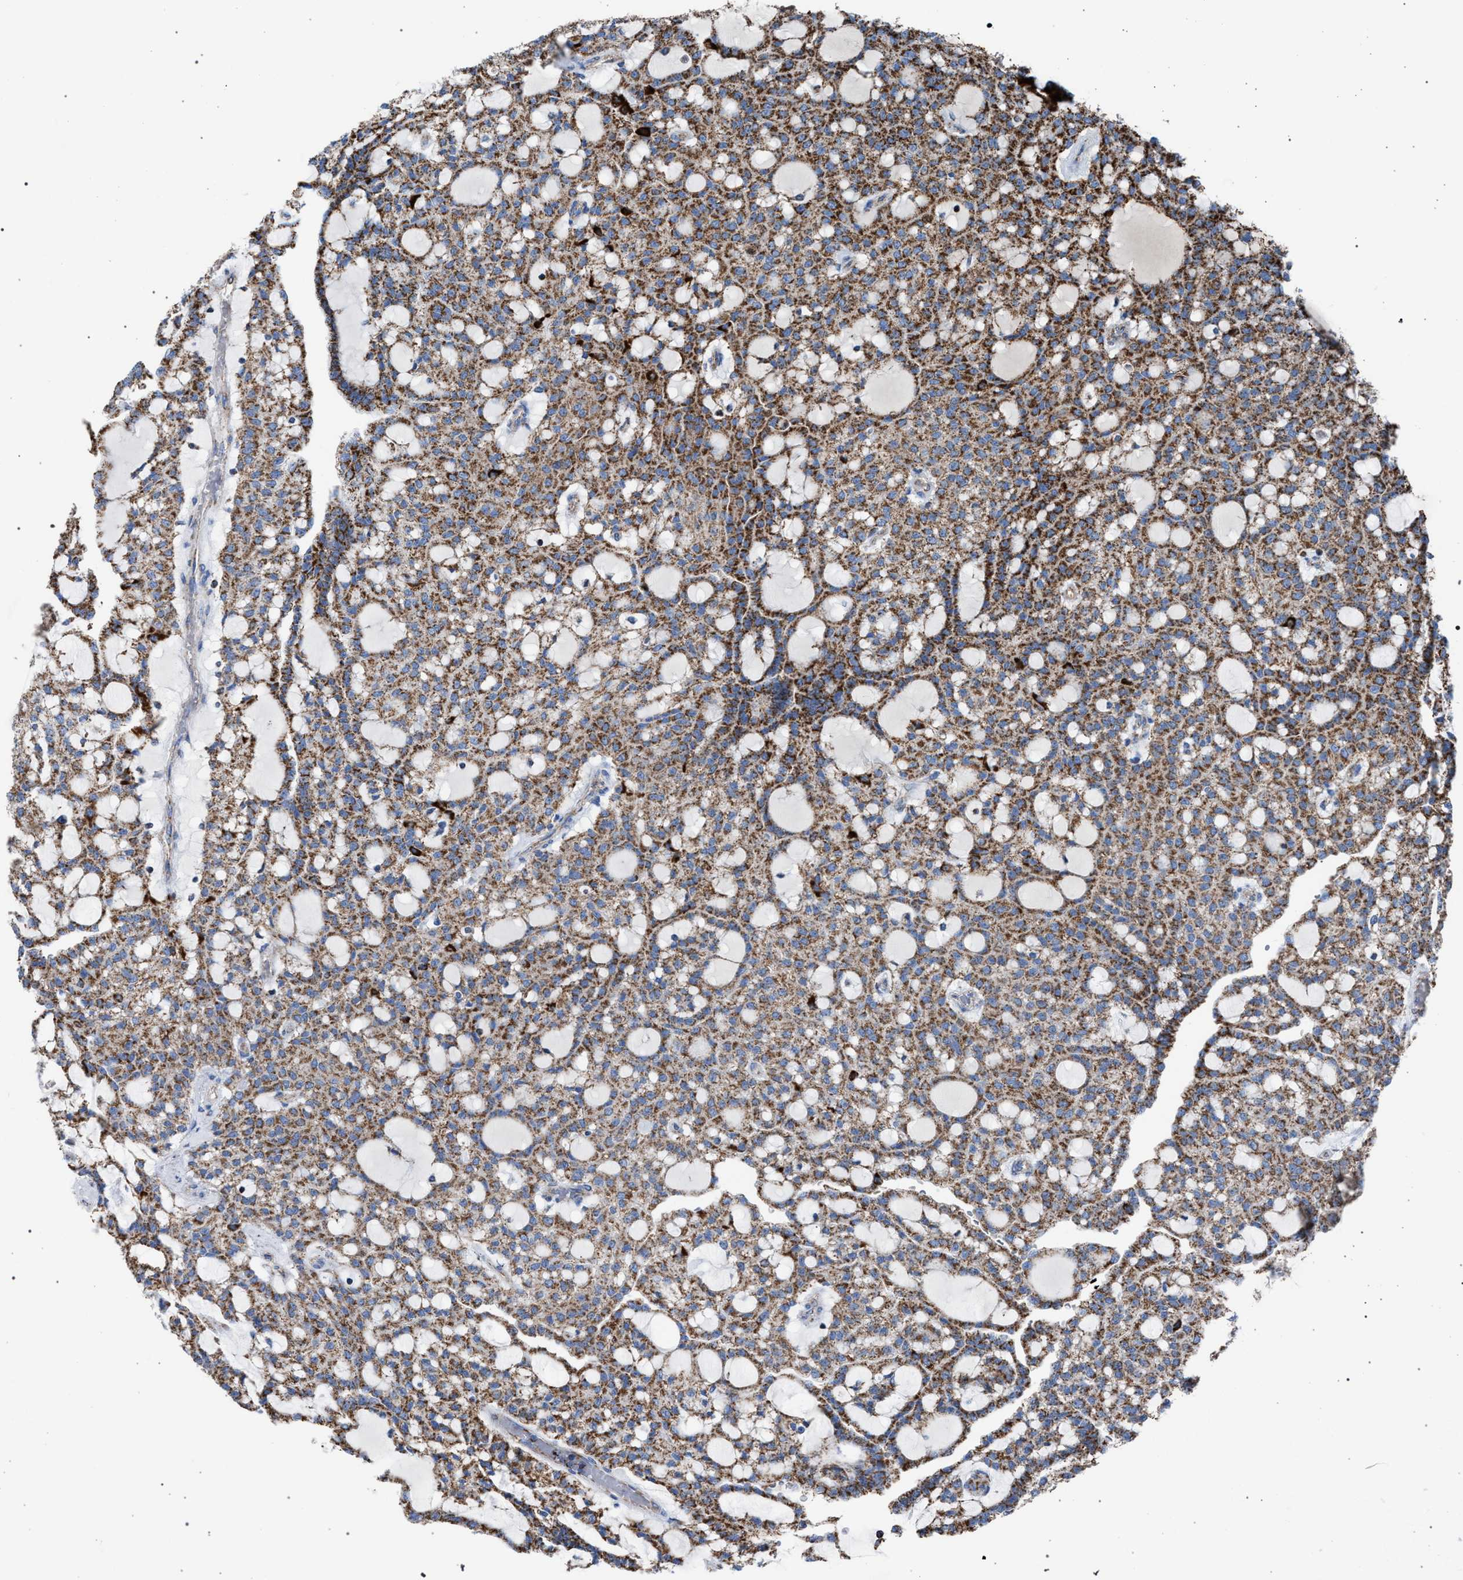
{"staining": {"intensity": "moderate", "quantity": ">75%", "location": "cytoplasmic/membranous"}, "tissue": "renal cancer", "cell_type": "Tumor cells", "image_type": "cancer", "snomed": [{"axis": "morphology", "description": "Adenocarcinoma, NOS"}, {"axis": "topography", "description": "Kidney"}], "caption": "Protein staining of renal cancer (adenocarcinoma) tissue reveals moderate cytoplasmic/membranous staining in about >75% of tumor cells. (brown staining indicates protein expression, while blue staining denotes nuclei).", "gene": "VPS13A", "patient": {"sex": "male", "age": 63}}